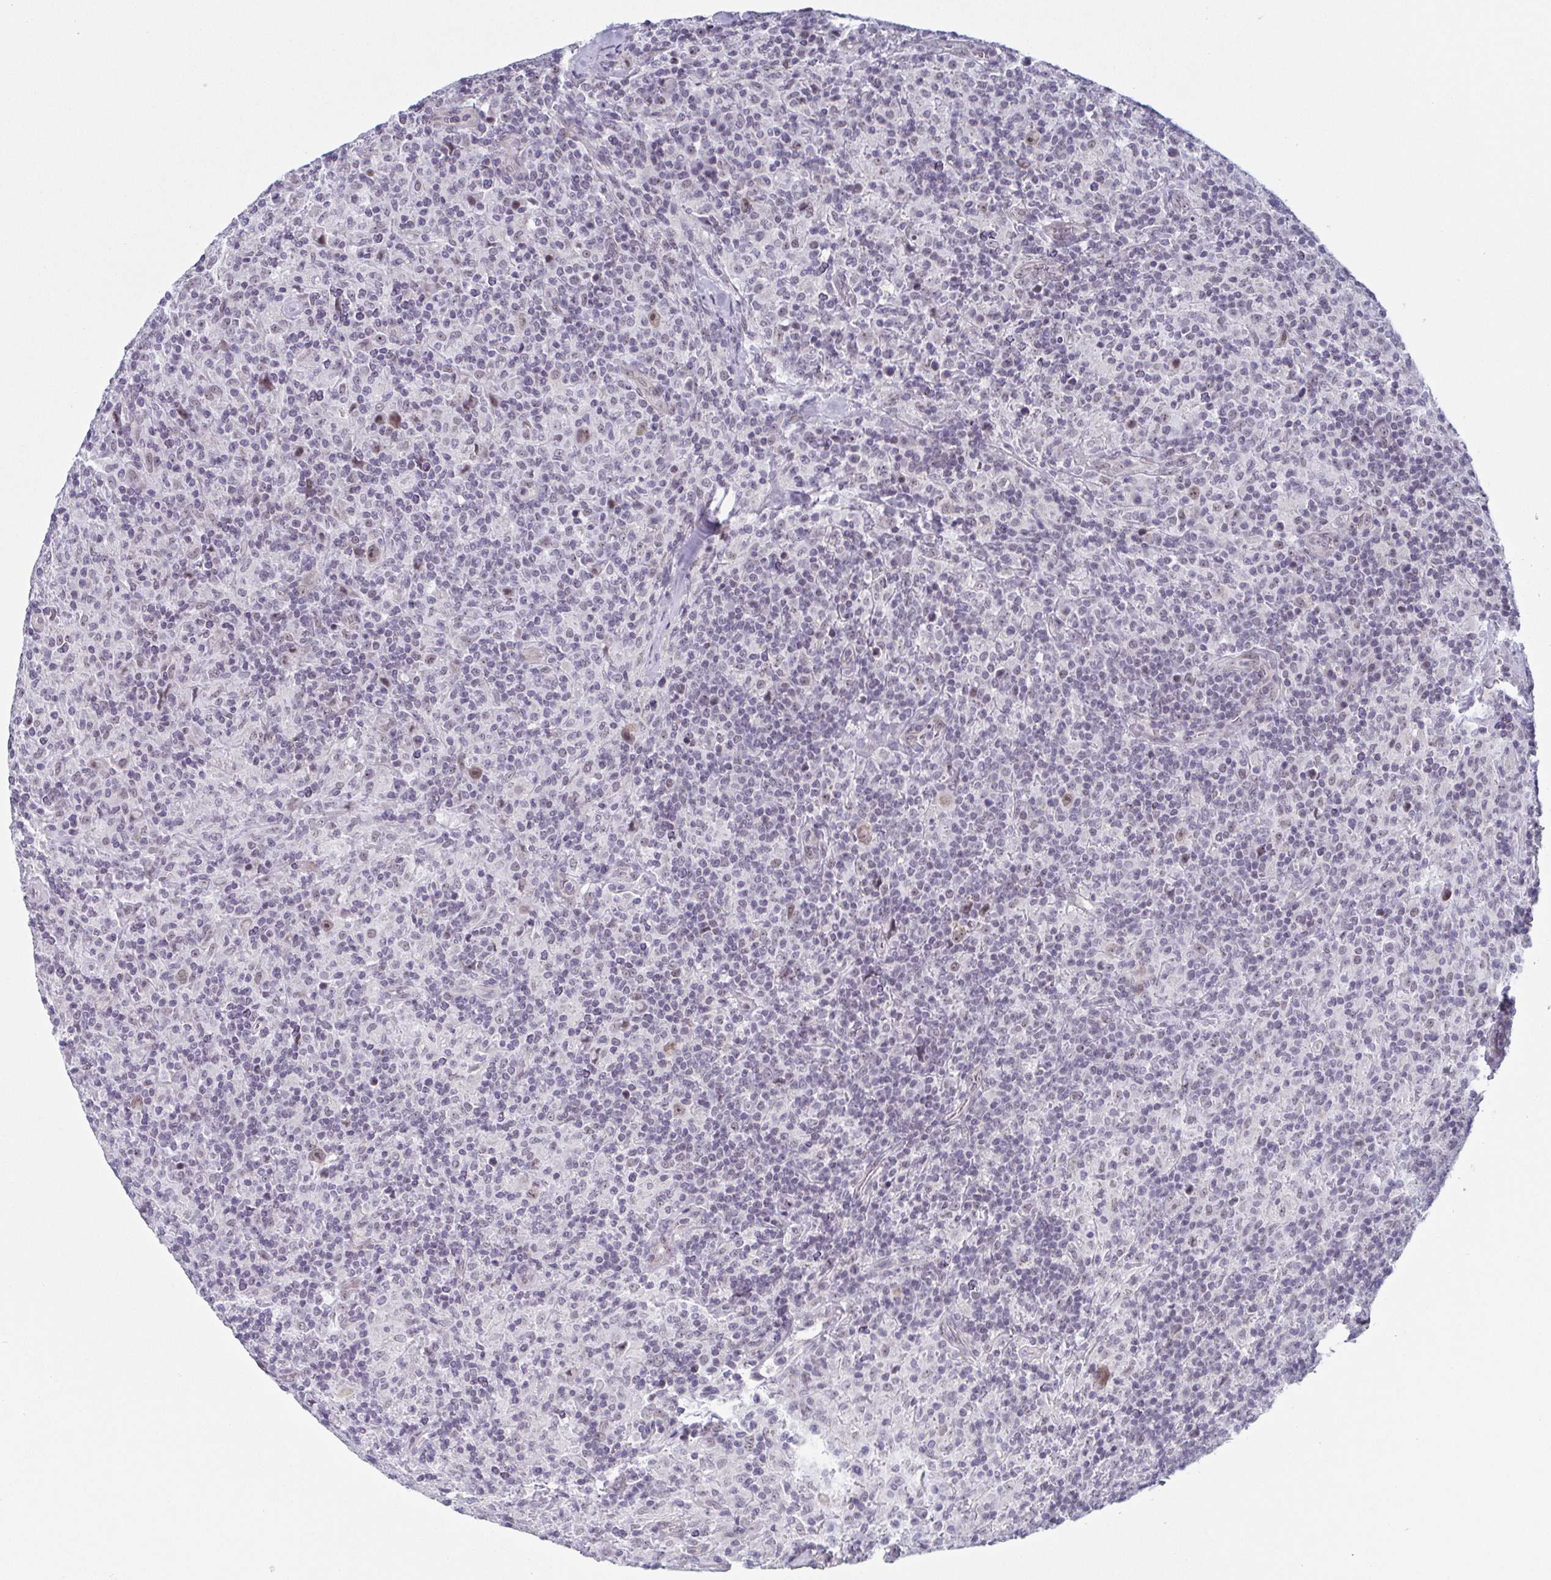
{"staining": {"intensity": "weak", "quantity": ">75%", "location": "nuclear"}, "tissue": "lymphoma", "cell_type": "Tumor cells", "image_type": "cancer", "snomed": [{"axis": "morphology", "description": "Hodgkin's disease, NOS"}, {"axis": "topography", "description": "Lymph node"}], "caption": "Human Hodgkin's disease stained for a protein (brown) exhibits weak nuclear positive expression in approximately >75% of tumor cells.", "gene": "EXOSC7", "patient": {"sex": "male", "age": 70}}